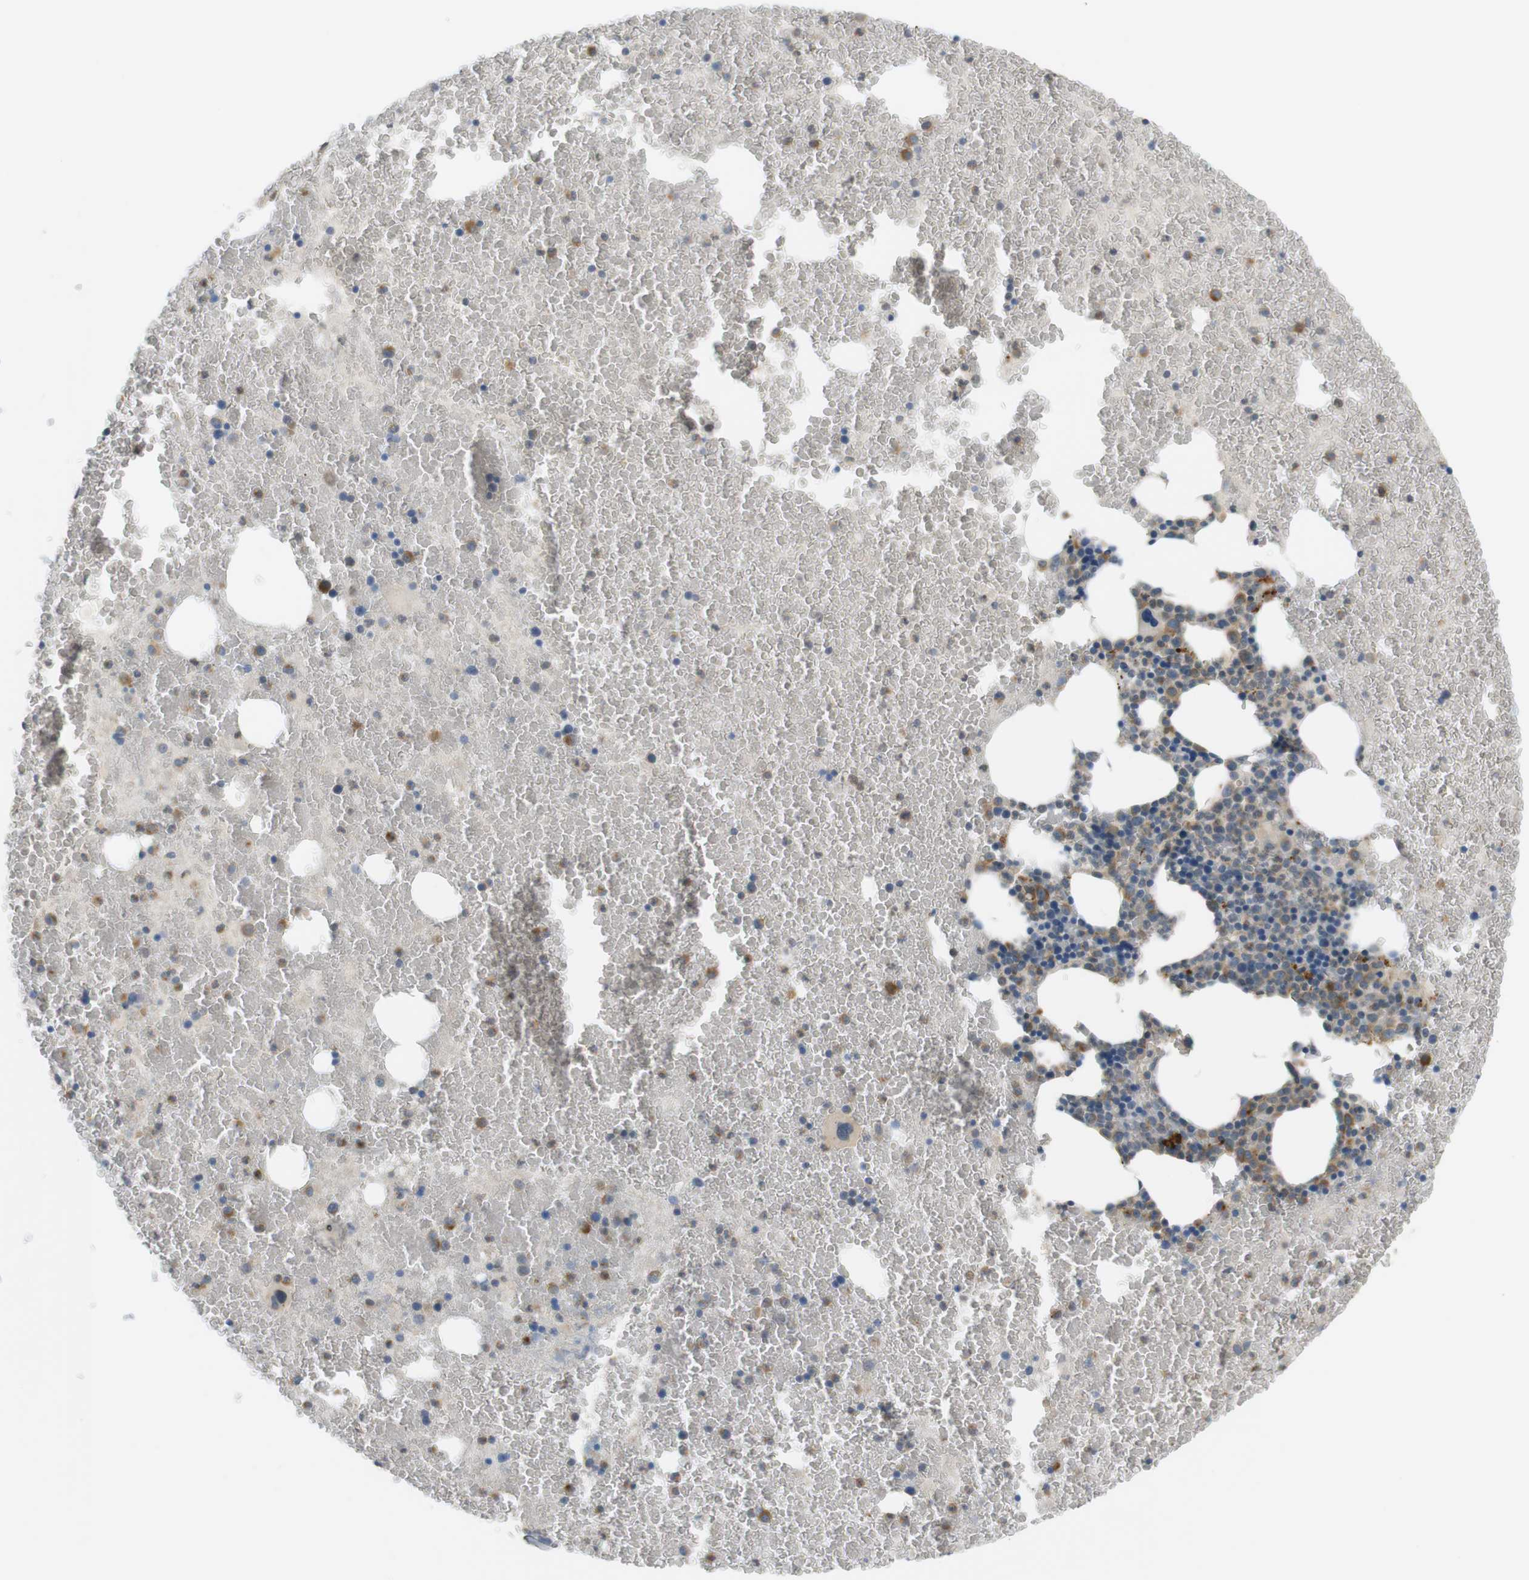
{"staining": {"intensity": "moderate", "quantity": ">75%", "location": "cytoplasmic/membranous"}, "tissue": "bone marrow", "cell_type": "Hematopoietic cells", "image_type": "normal", "snomed": [{"axis": "morphology", "description": "Normal tissue, NOS"}, {"axis": "morphology", "description": "Inflammation, NOS"}, {"axis": "topography", "description": "Bone marrow"}], "caption": "Human bone marrow stained for a protein (brown) displays moderate cytoplasmic/membranous positive staining in about >75% of hematopoietic cells.", "gene": "UGT8", "patient": {"sex": "male", "age": 47}}